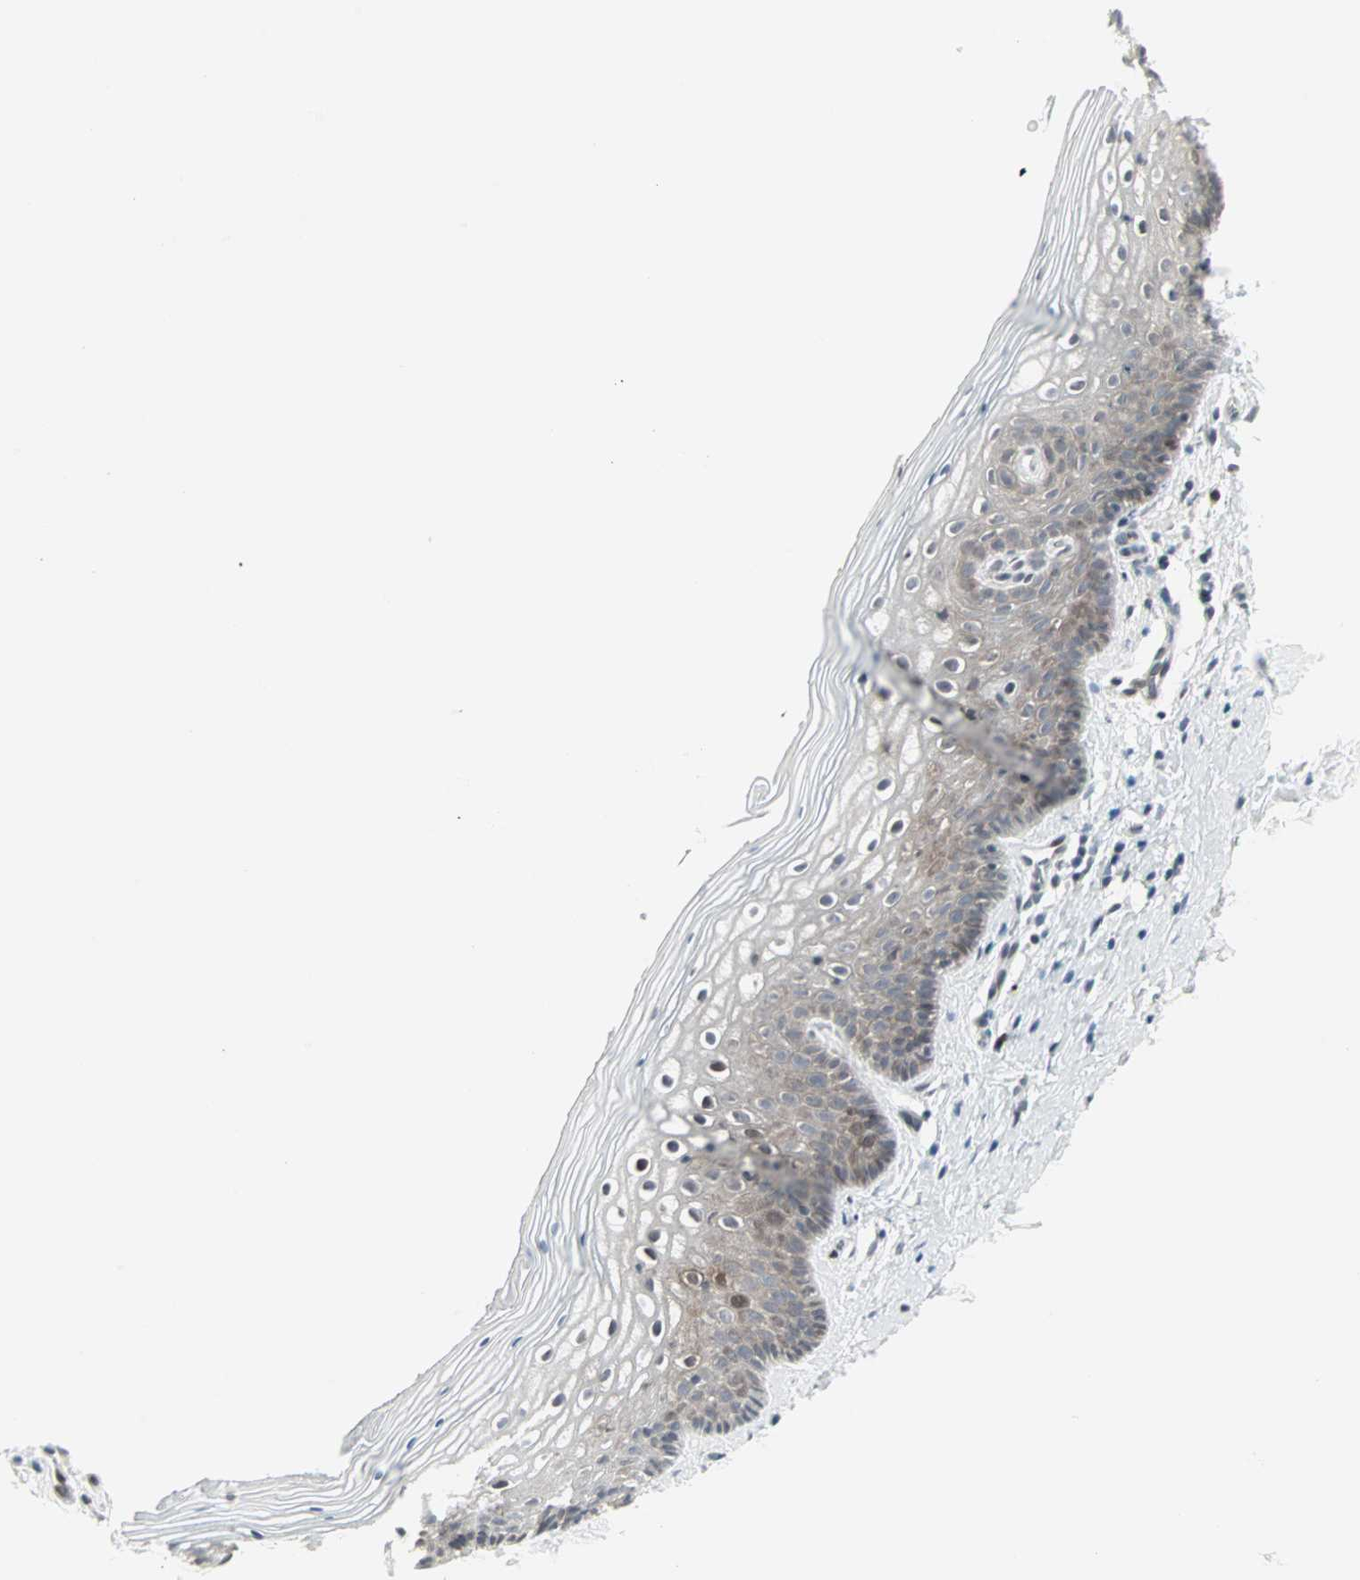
{"staining": {"intensity": "moderate", "quantity": "<25%", "location": "cytoplasmic/membranous,nuclear"}, "tissue": "vagina", "cell_type": "Squamous epithelial cells", "image_type": "normal", "snomed": [{"axis": "morphology", "description": "Normal tissue, NOS"}, {"axis": "topography", "description": "Vagina"}], "caption": "Immunohistochemical staining of benign human vagina shows moderate cytoplasmic/membranous,nuclear protein expression in about <25% of squamous epithelial cells.", "gene": "CBLC", "patient": {"sex": "female", "age": 46}}